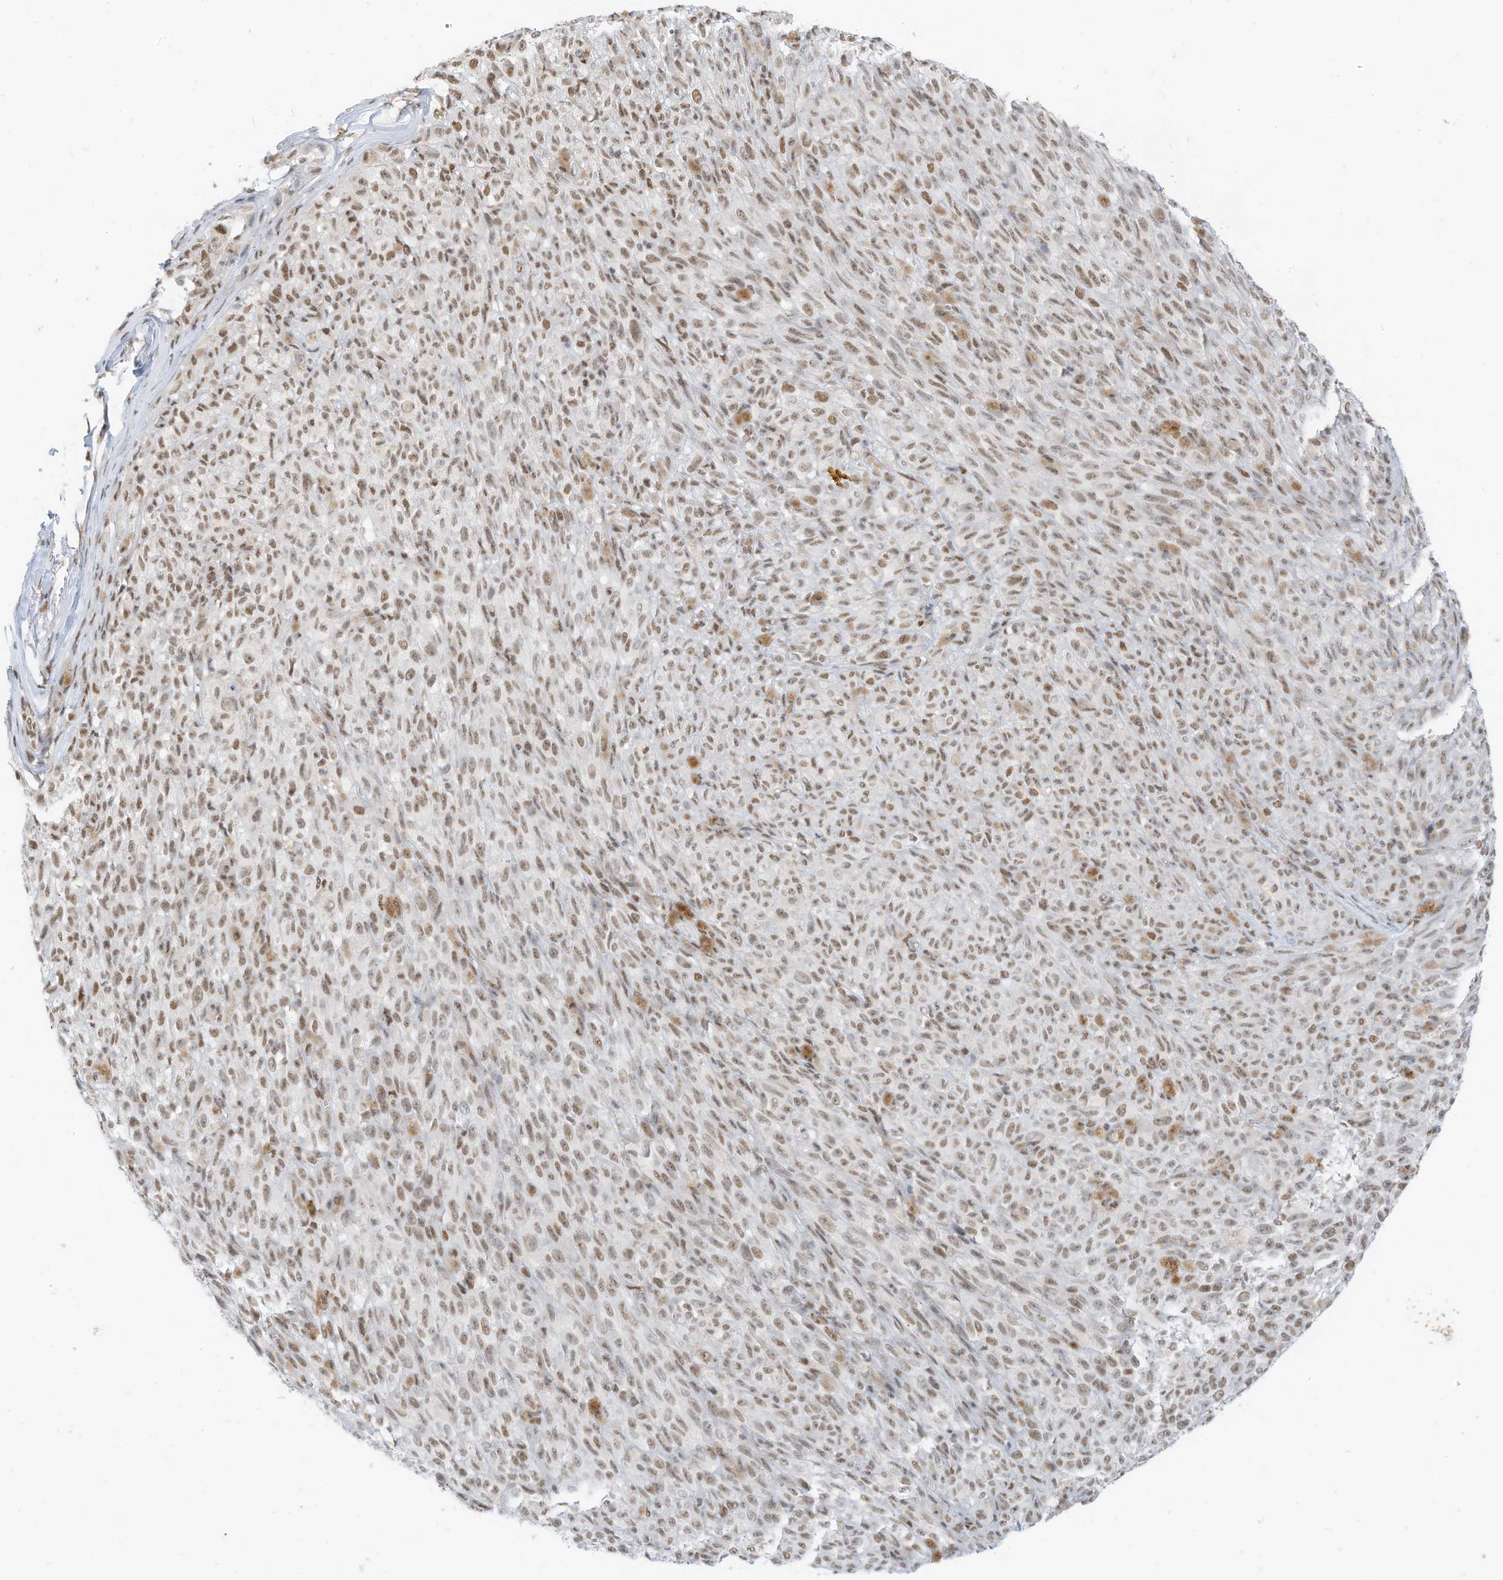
{"staining": {"intensity": "weak", "quantity": ">75%", "location": "nuclear"}, "tissue": "melanoma", "cell_type": "Tumor cells", "image_type": "cancer", "snomed": [{"axis": "morphology", "description": "Malignant melanoma, NOS"}, {"axis": "topography", "description": "Skin"}], "caption": "The immunohistochemical stain labels weak nuclear positivity in tumor cells of malignant melanoma tissue. (Stains: DAB in brown, nuclei in blue, Microscopy: brightfield microscopy at high magnification).", "gene": "SMARCA2", "patient": {"sex": "female", "age": 82}}